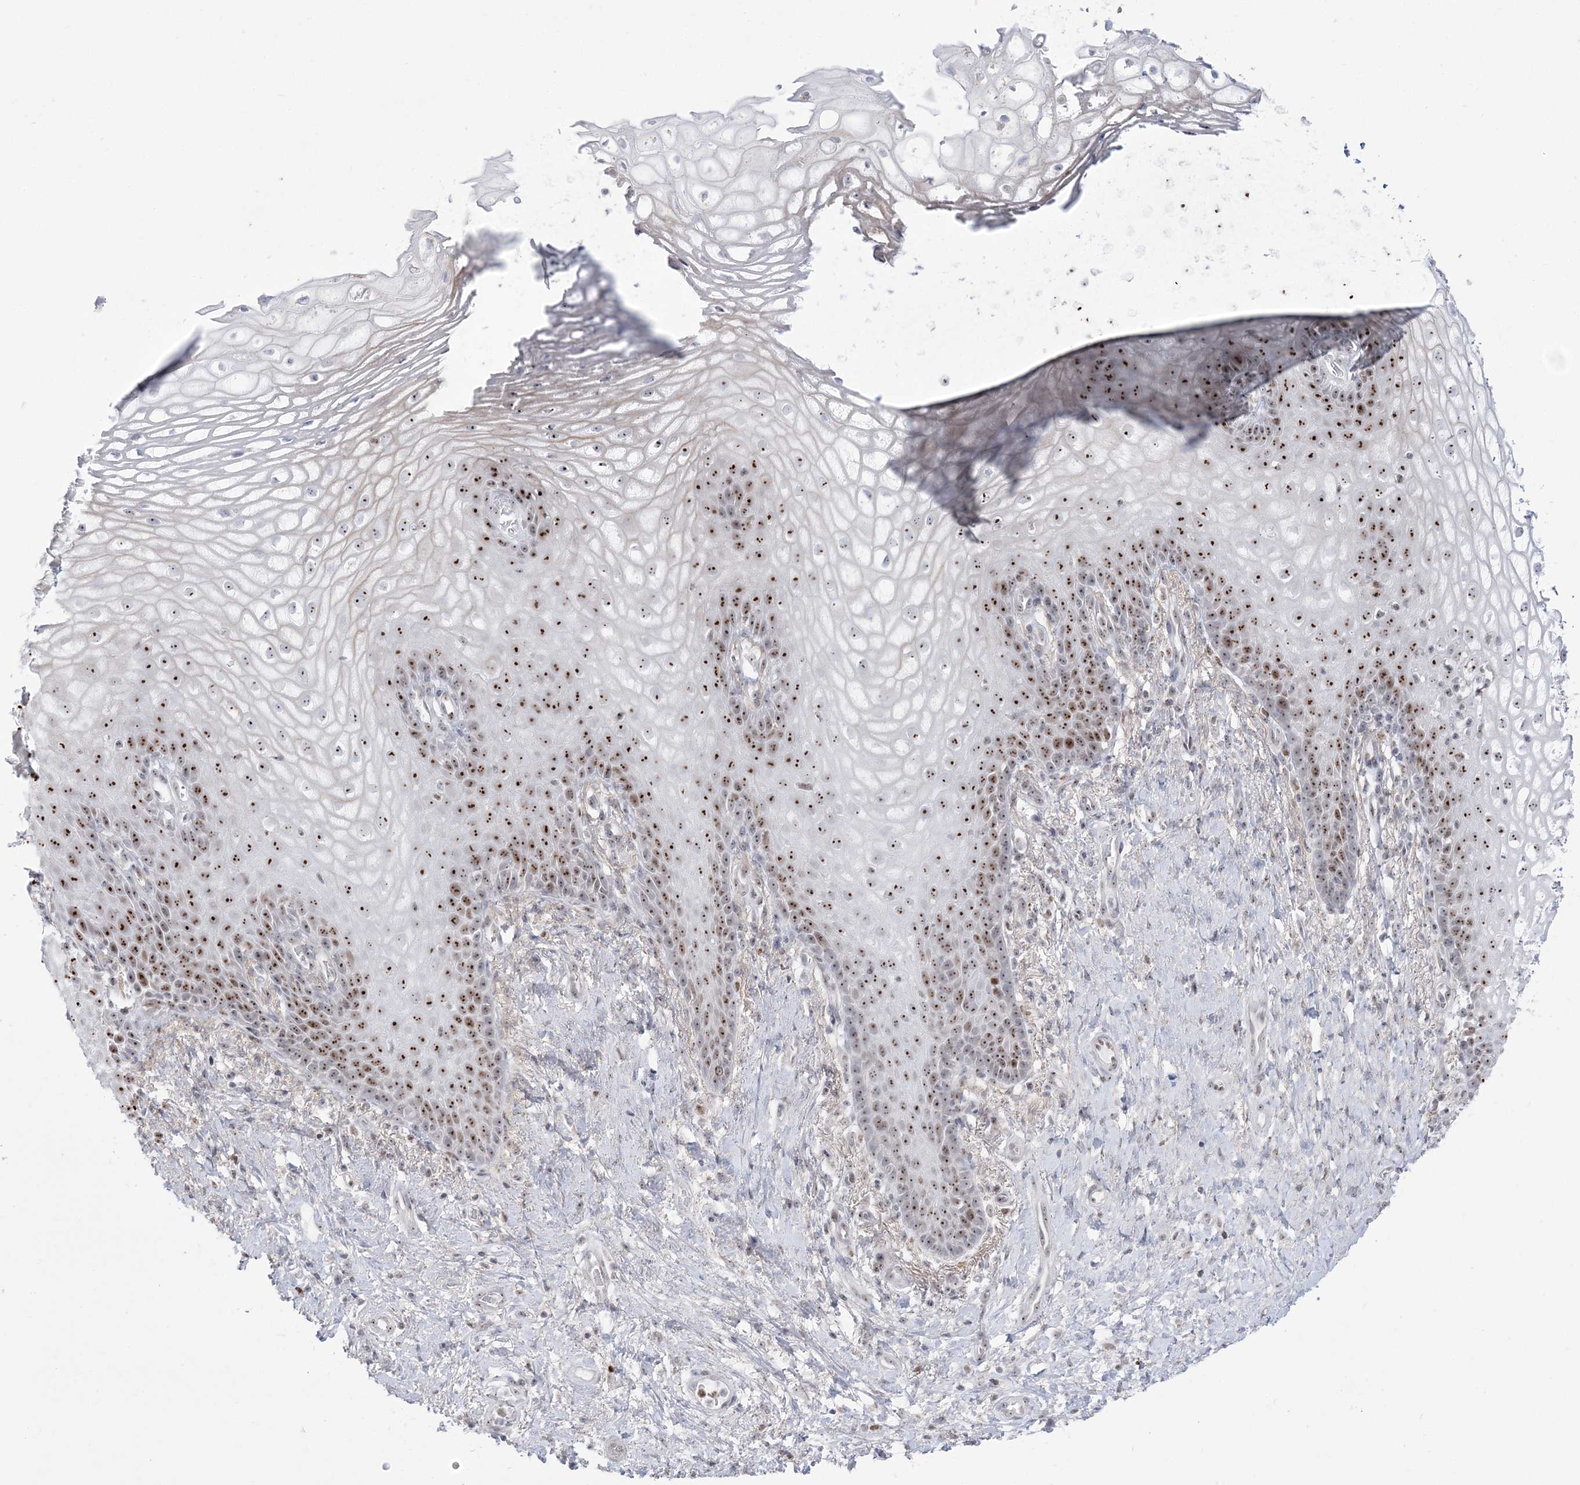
{"staining": {"intensity": "moderate", "quantity": ">75%", "location": "nuclear"}, "tissue": "vagina", "cell_type": "Squamous epithelial cells", "image_type": "normal", "snomed": [{"axis": "morphology", "description": "Normal tissue, NOS"}, {"axis": "topography", "description": "Vagina"}], "caption": "DAB immunohistochemical staining of unremarkable vagina exhibits moderate nuclear protein positivity in about >75% of squamous epithelial cells.", "gene": "DDX21", "patient": {"sex": "female", "age": 60}}